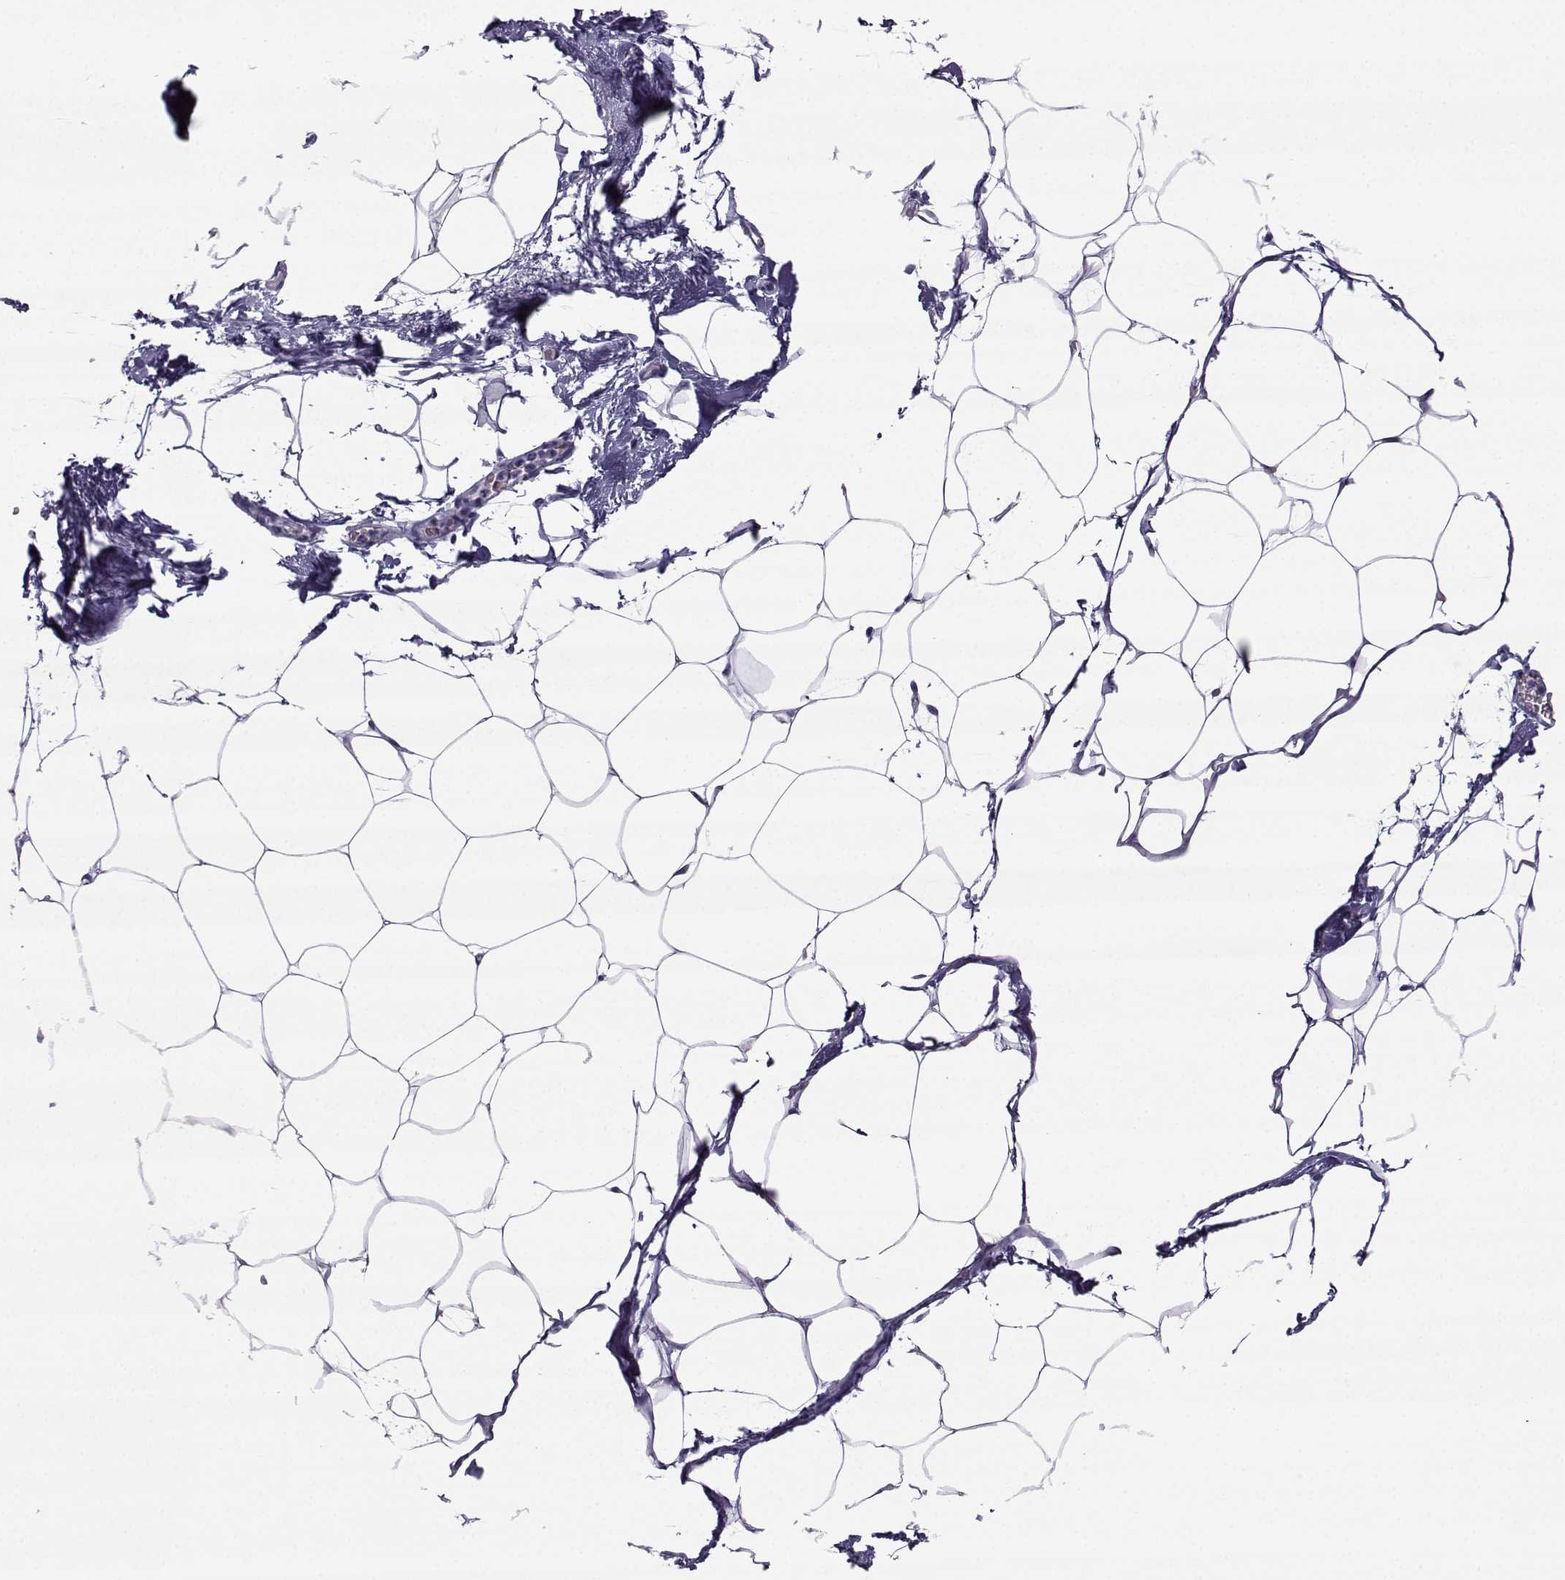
{"staining": {"intensity": "negative", "quantity": "none", "location": "none"}, "tissue": "adipose tissue", "cell_type": "Adipocytes", "image_type": "normal", "snomed": [{"axis": "morphology", "description": "Normal tissue, NOS"}, {"axis": "topography", "description": "Adipose tissue"}], "caption": "Immunohistochemical staining of normal adipose tissue demonstrates no significant staining in adipocytes. The staining was performed using DAB to visualize the protein expression in brown, while the nuclei were stained in blue with hematoxylin (Magnification: 20x).", "gene": "ARMC2", "patient": {"sex": "male", "age": 57}}